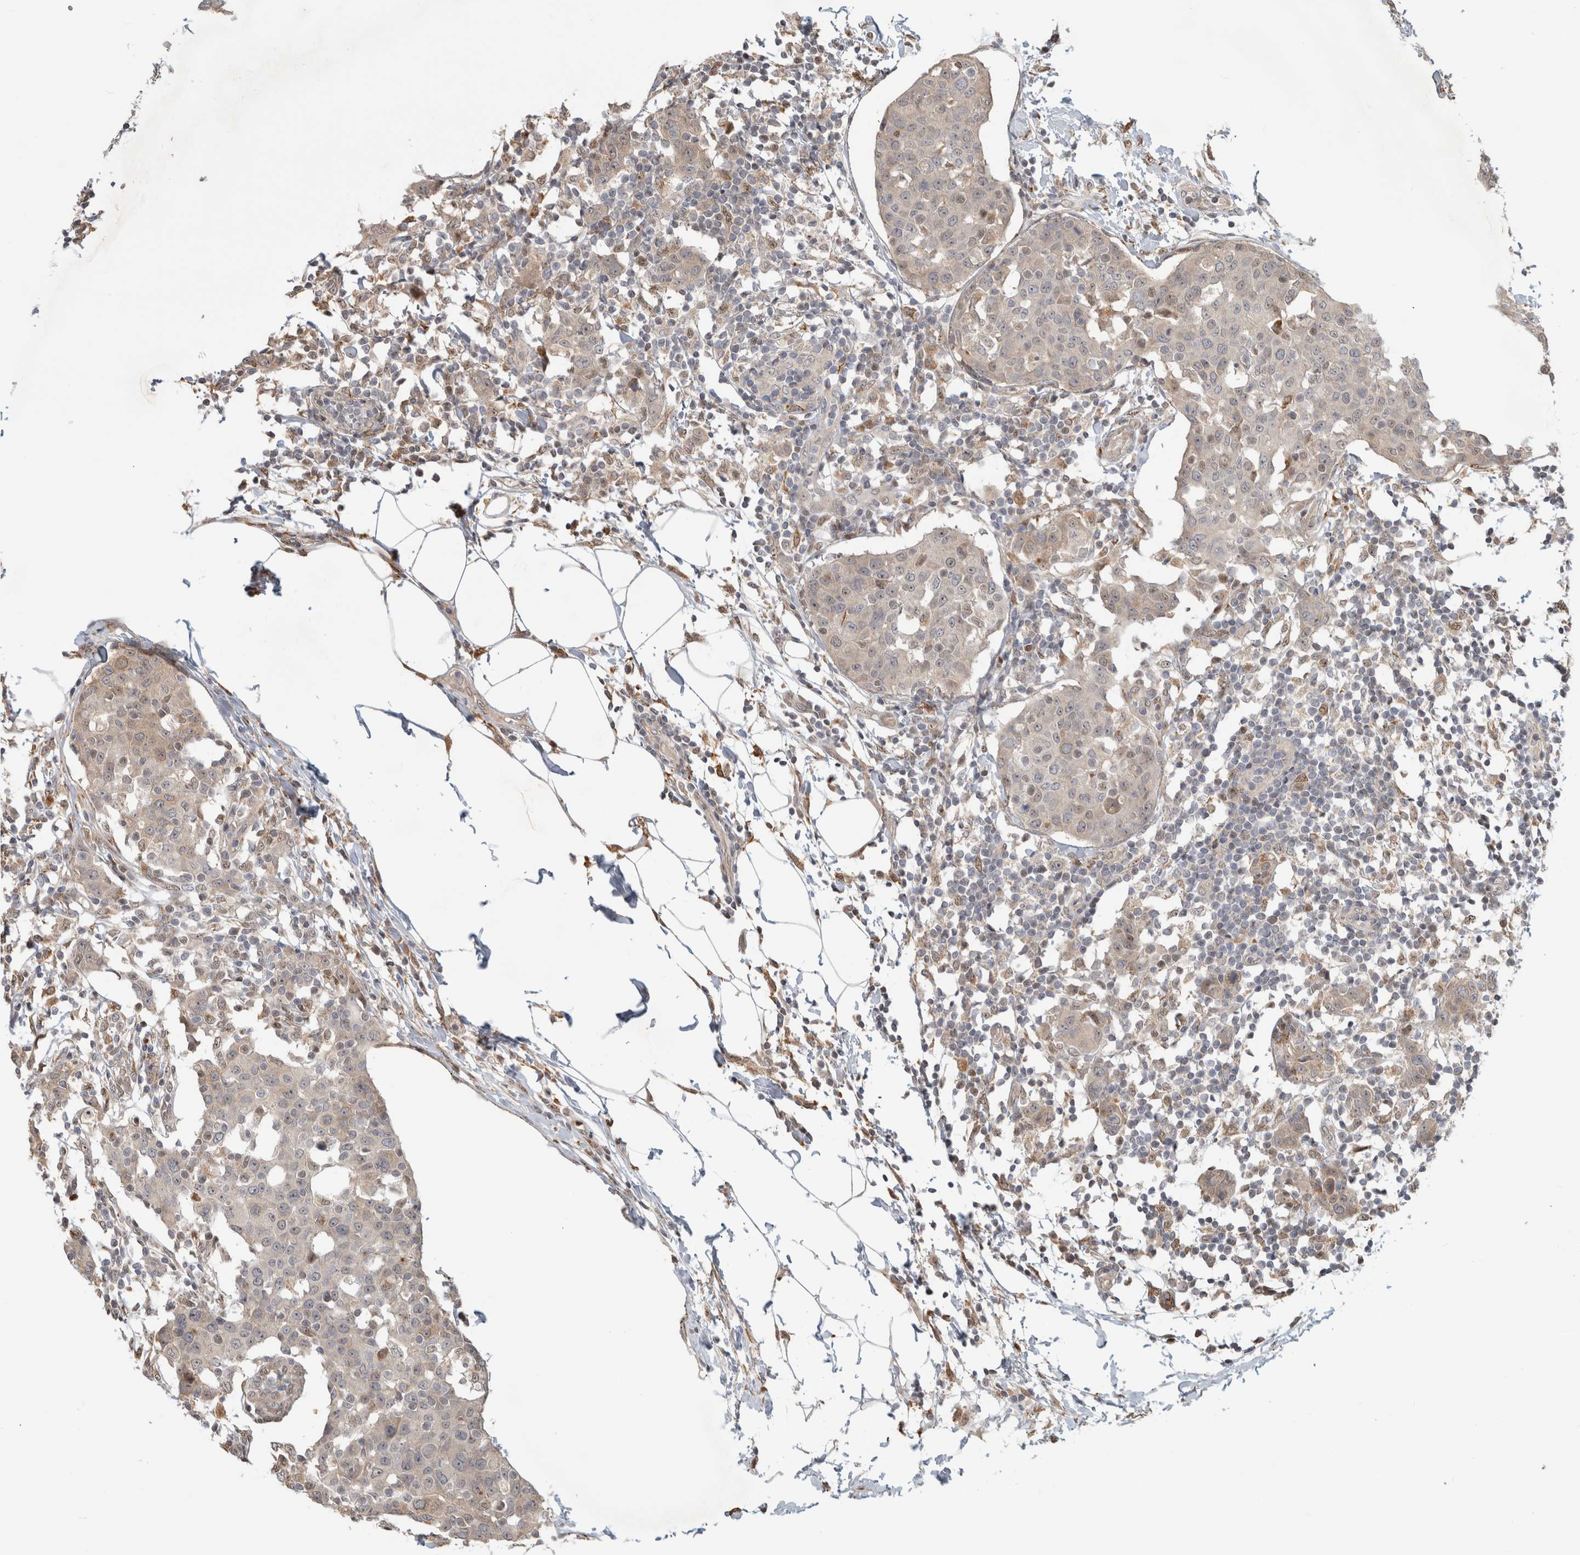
{"staining": {"intensity": "negative", "quantity": "none", "location": "none"}, "tissue": "breast cancer", "cell_type": "Tumor cells", "image_type": "cancer", "snomed": [{"axis": "morphology", "description": "Normal tissue, NOS"}, {"axis": "morphology", "description": "Duct carcinoma"}, {"axis": "topography", "description": "Breast"}], "caption": "Tumor cells show no significant expression in breast invasive ductal carcinoma.", "gene": "NAB2", "patient": {"sex": "female", "age": 37}}